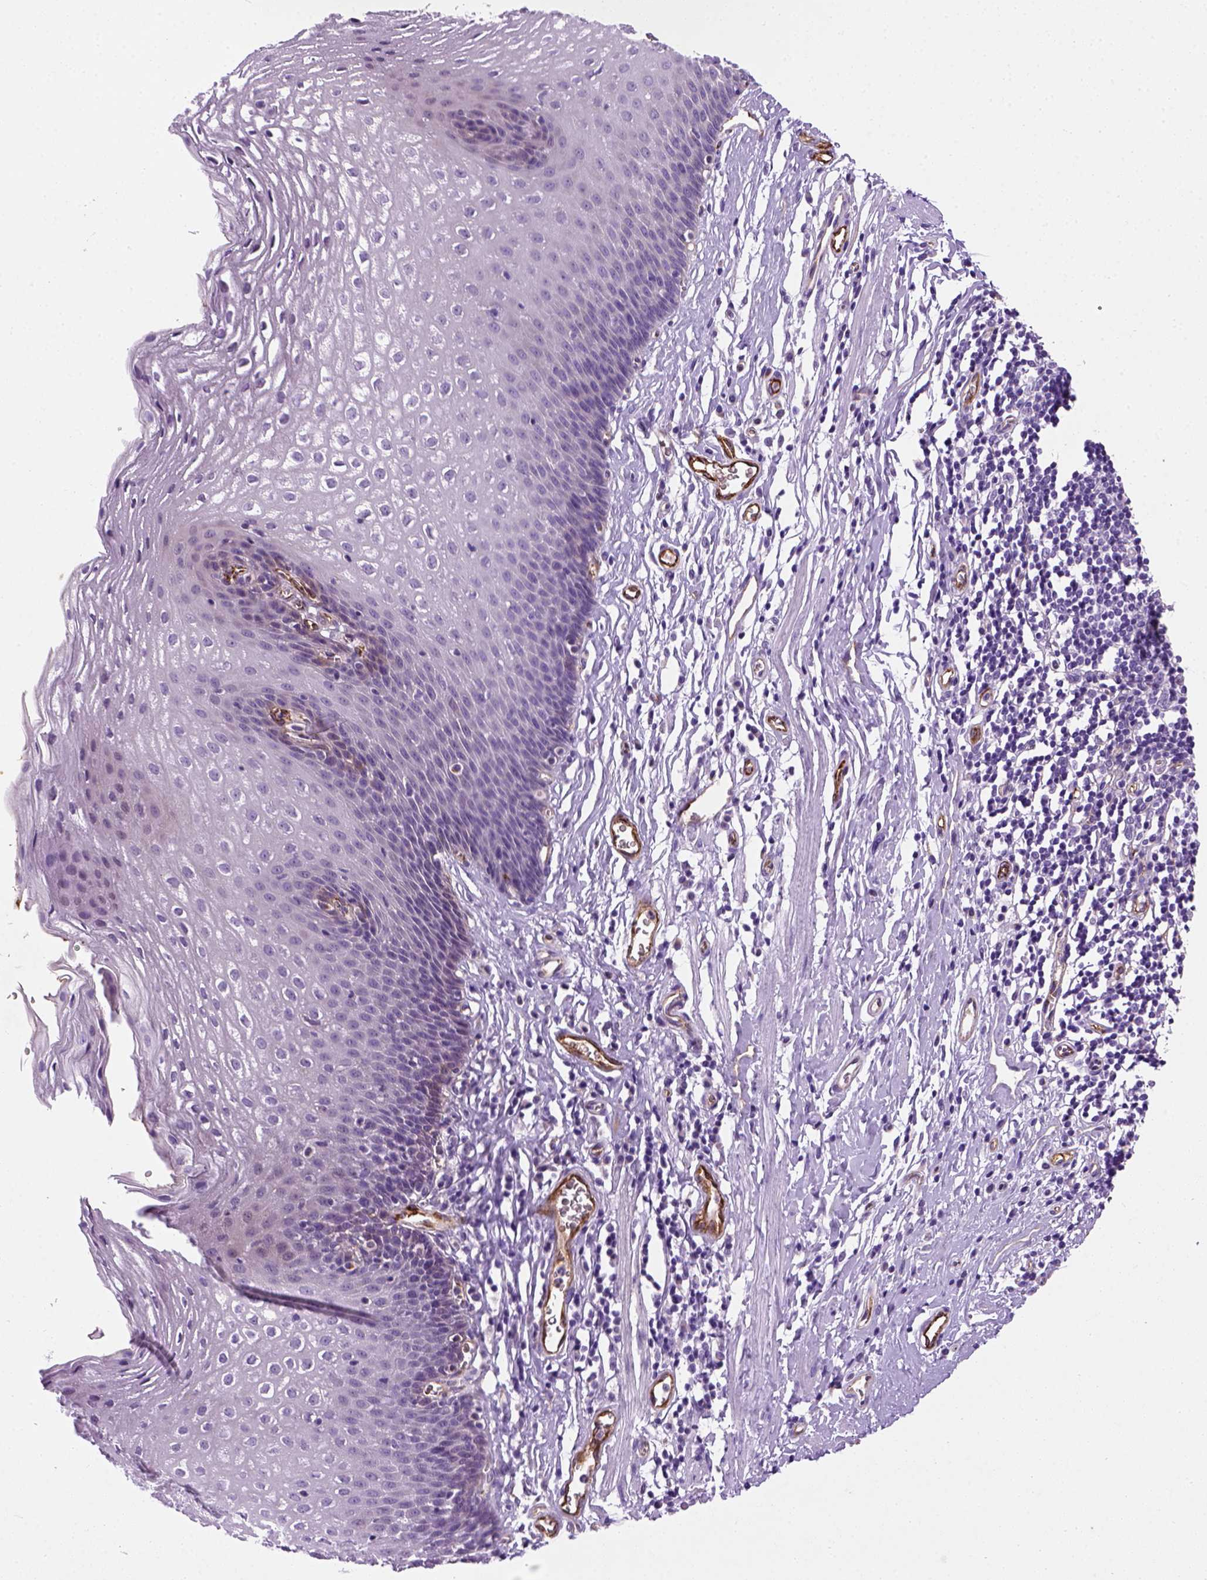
{"staining": {"intensity": "negative", "quantity": "none", "location": "none"}, "tissue": "esophagus", "cell_type": "Squamous epithelial cells", "image_type": "normal", "snomed": [{"axis": "morphology", "description": "Normal tissue, NOS"}, {"axis": "topography", "description": "Esophagus"}], "caption": "DAB (3,3'-diaminobenzidine) immunohistochemical staining of normal esophagus reveals no significant staining in squamous epithelial cells.", "gene": "VWF", "patient": {"sex": "male", "age": 72}}